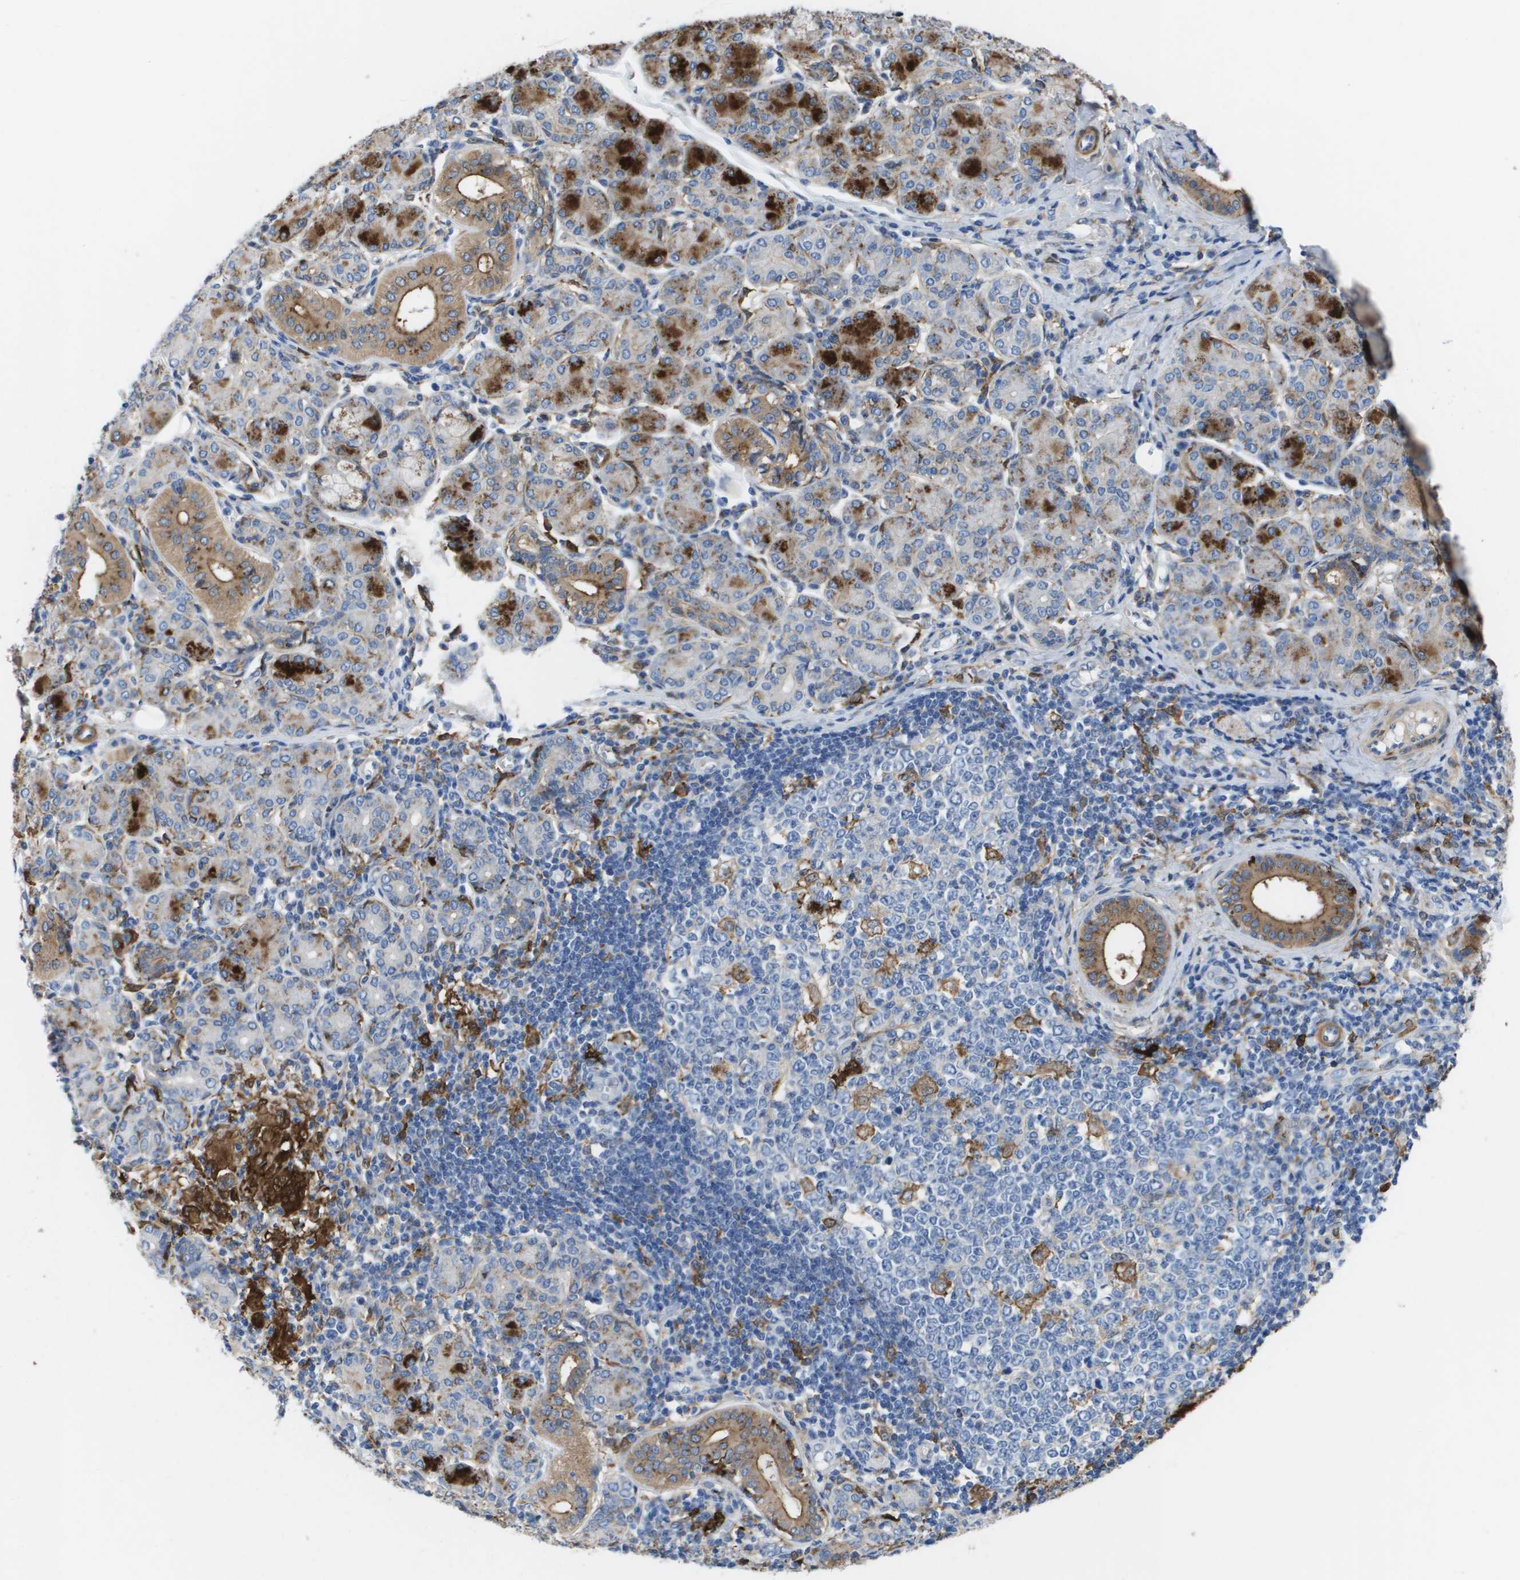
{"staining": {"intensity": "moderate", "quantity": "25%-75%", "location": "cytoplasmic/membranous"}, "tissue": "salivary gland", "cell_type": "Glandular cells", "image_type": "normal", "snomed": [{"axis": "morphology", "description": "Normal tissue, NOS"}, {"axis": "morphology", "description": "Inflammation, NOS"}, {"axis": "topography", "description": "Lymph node"}, {"axis": "topography", "description": "Salivary gland"}], "caption": "The histopathology image demonstrates a brown stain indicating the presence of a protein in the cytoplasmic/membranous of glandular cells in salivary gland.", "gene": "SLC37A2", "patient": {"sex": "male", "age": 3}}